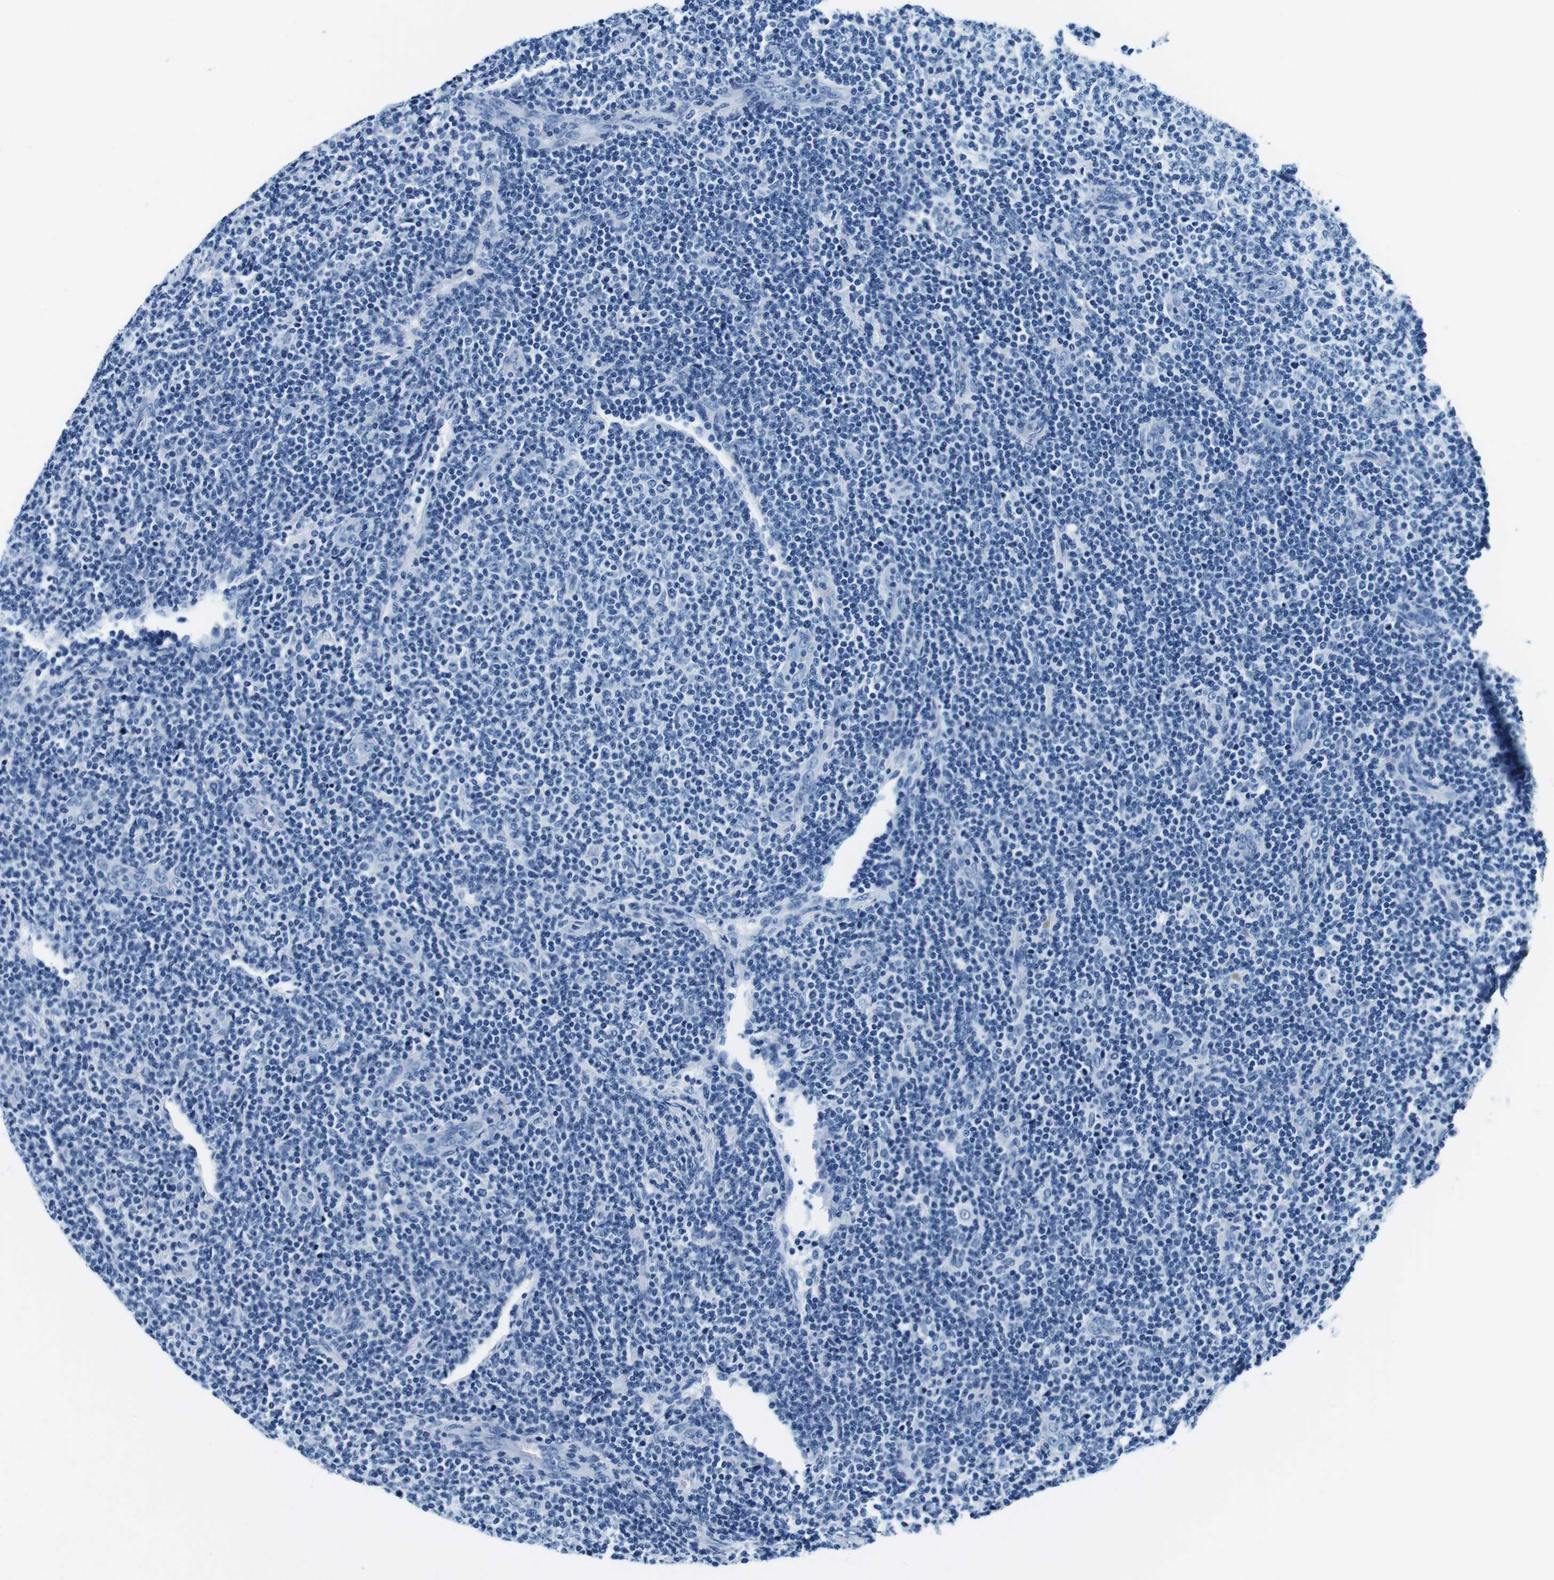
{"staining": {"intensity": "negative", "quantity": "none", "location": "none"}, "tissue": "lymphoma", "cell_type": "Tumor cells", "image_type": "cancer", "snomed": [{"axis": "morphology", "description": "Malignant lymphoma, non-Hodgkin's type, Low grade"}, {"axis": "topography", "description": "Lymph node"}], "caption": "A high-resolution image shows immunohistochemistry staining of lymphoma, which exhibits no significant expression in tumor cells.", "gene": "ELANE", "patient": {"sex": "male", "age": 66}}